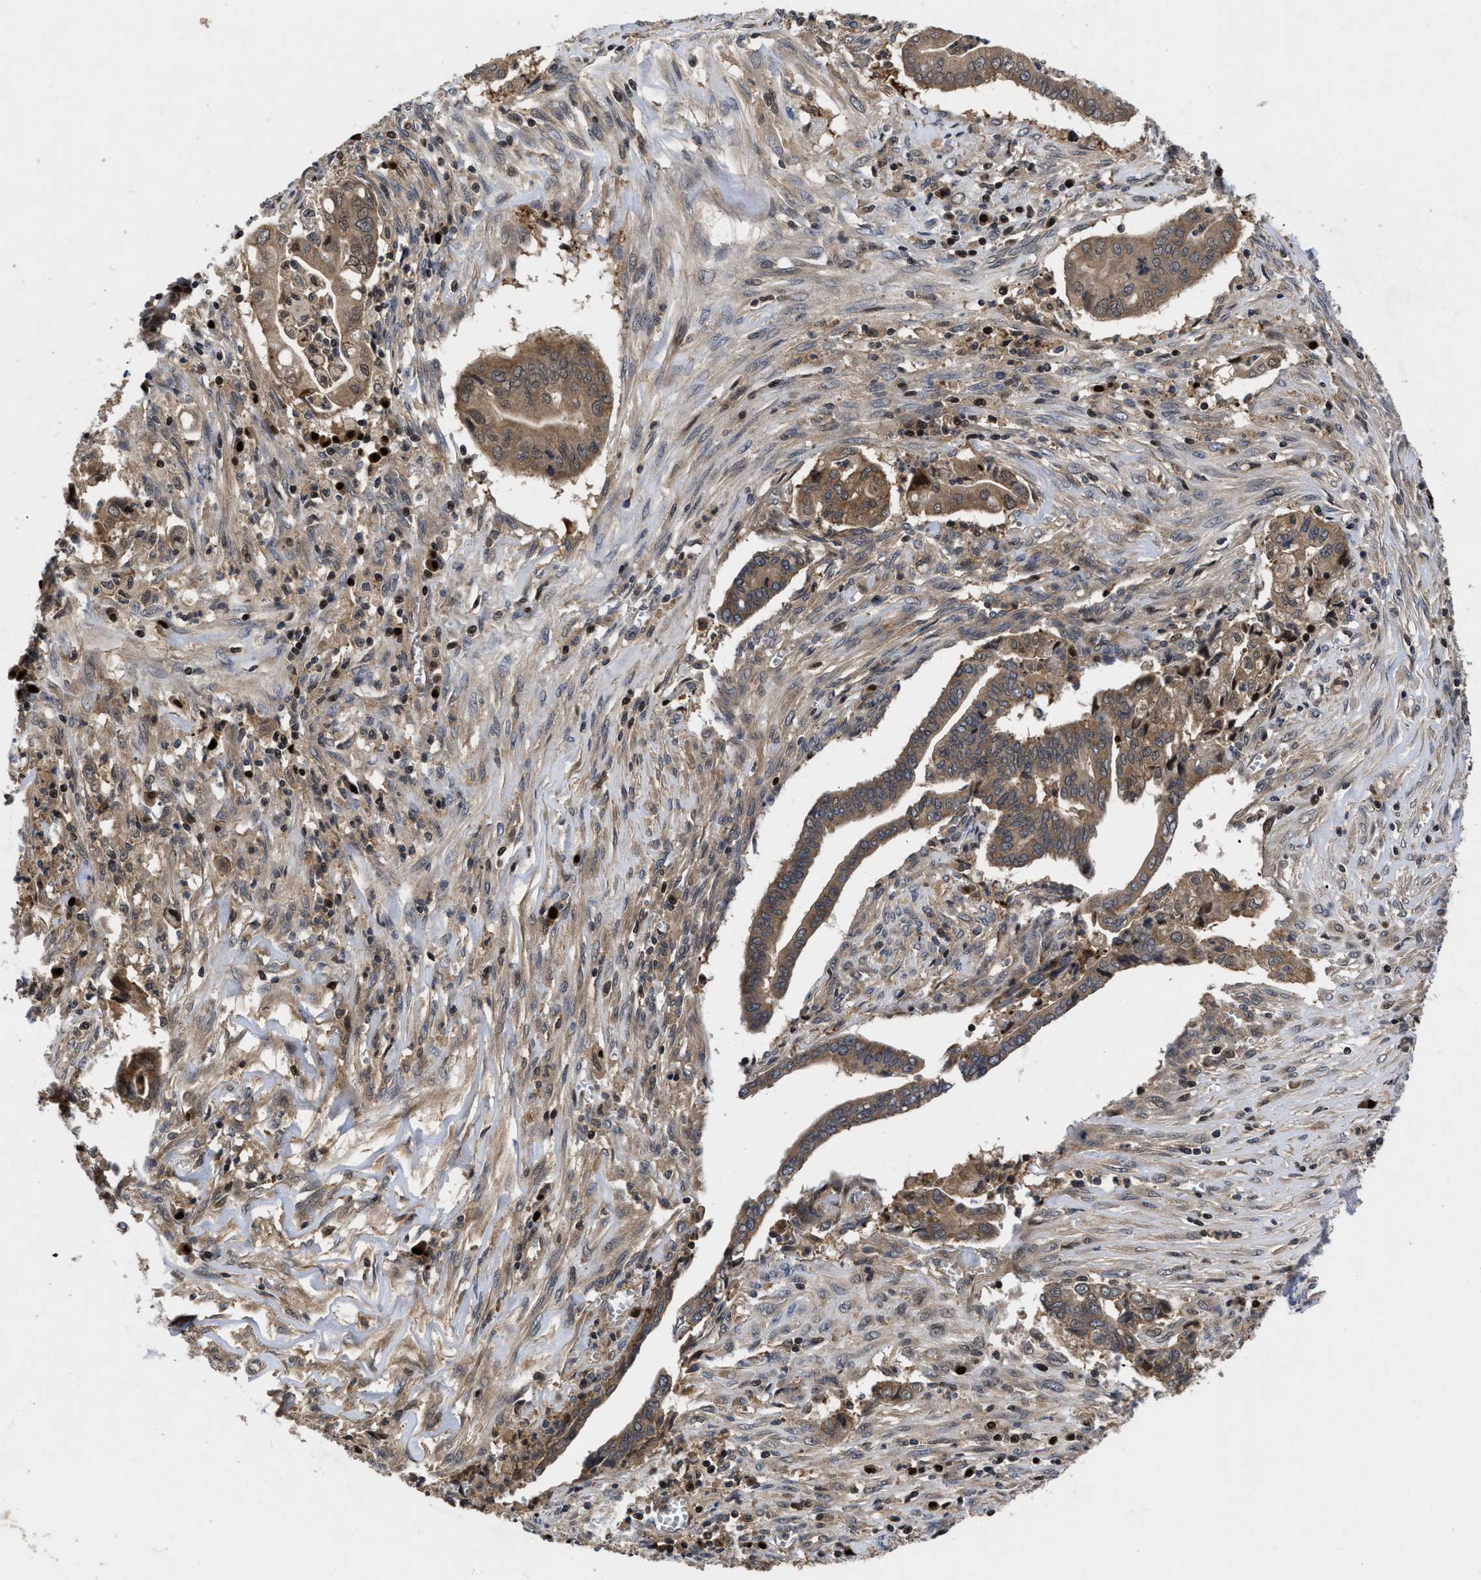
{"staining": {"intensity": "moderate", "quantity": ">75%", "location": "cytoplasmic/membranous"}, "tissue": "cervical cancer", "cell_type": "Tumor cells", "image_type": "cancer", "snomed": [{"axis": "morphology", "description": "Adenocarcinoma, NOS"}, {"axis": "topography", "description": "Cervix"}], "caption": "DAB (3,3'-diaminobenzidine) immunohistochemical staining of human cervical cancer displays moderate cytoplasmic/membranous protein expression in approximately >75% of tumor cells.", "gene": "FAM200A", "patient": {"sex": "female", "age": 44}}